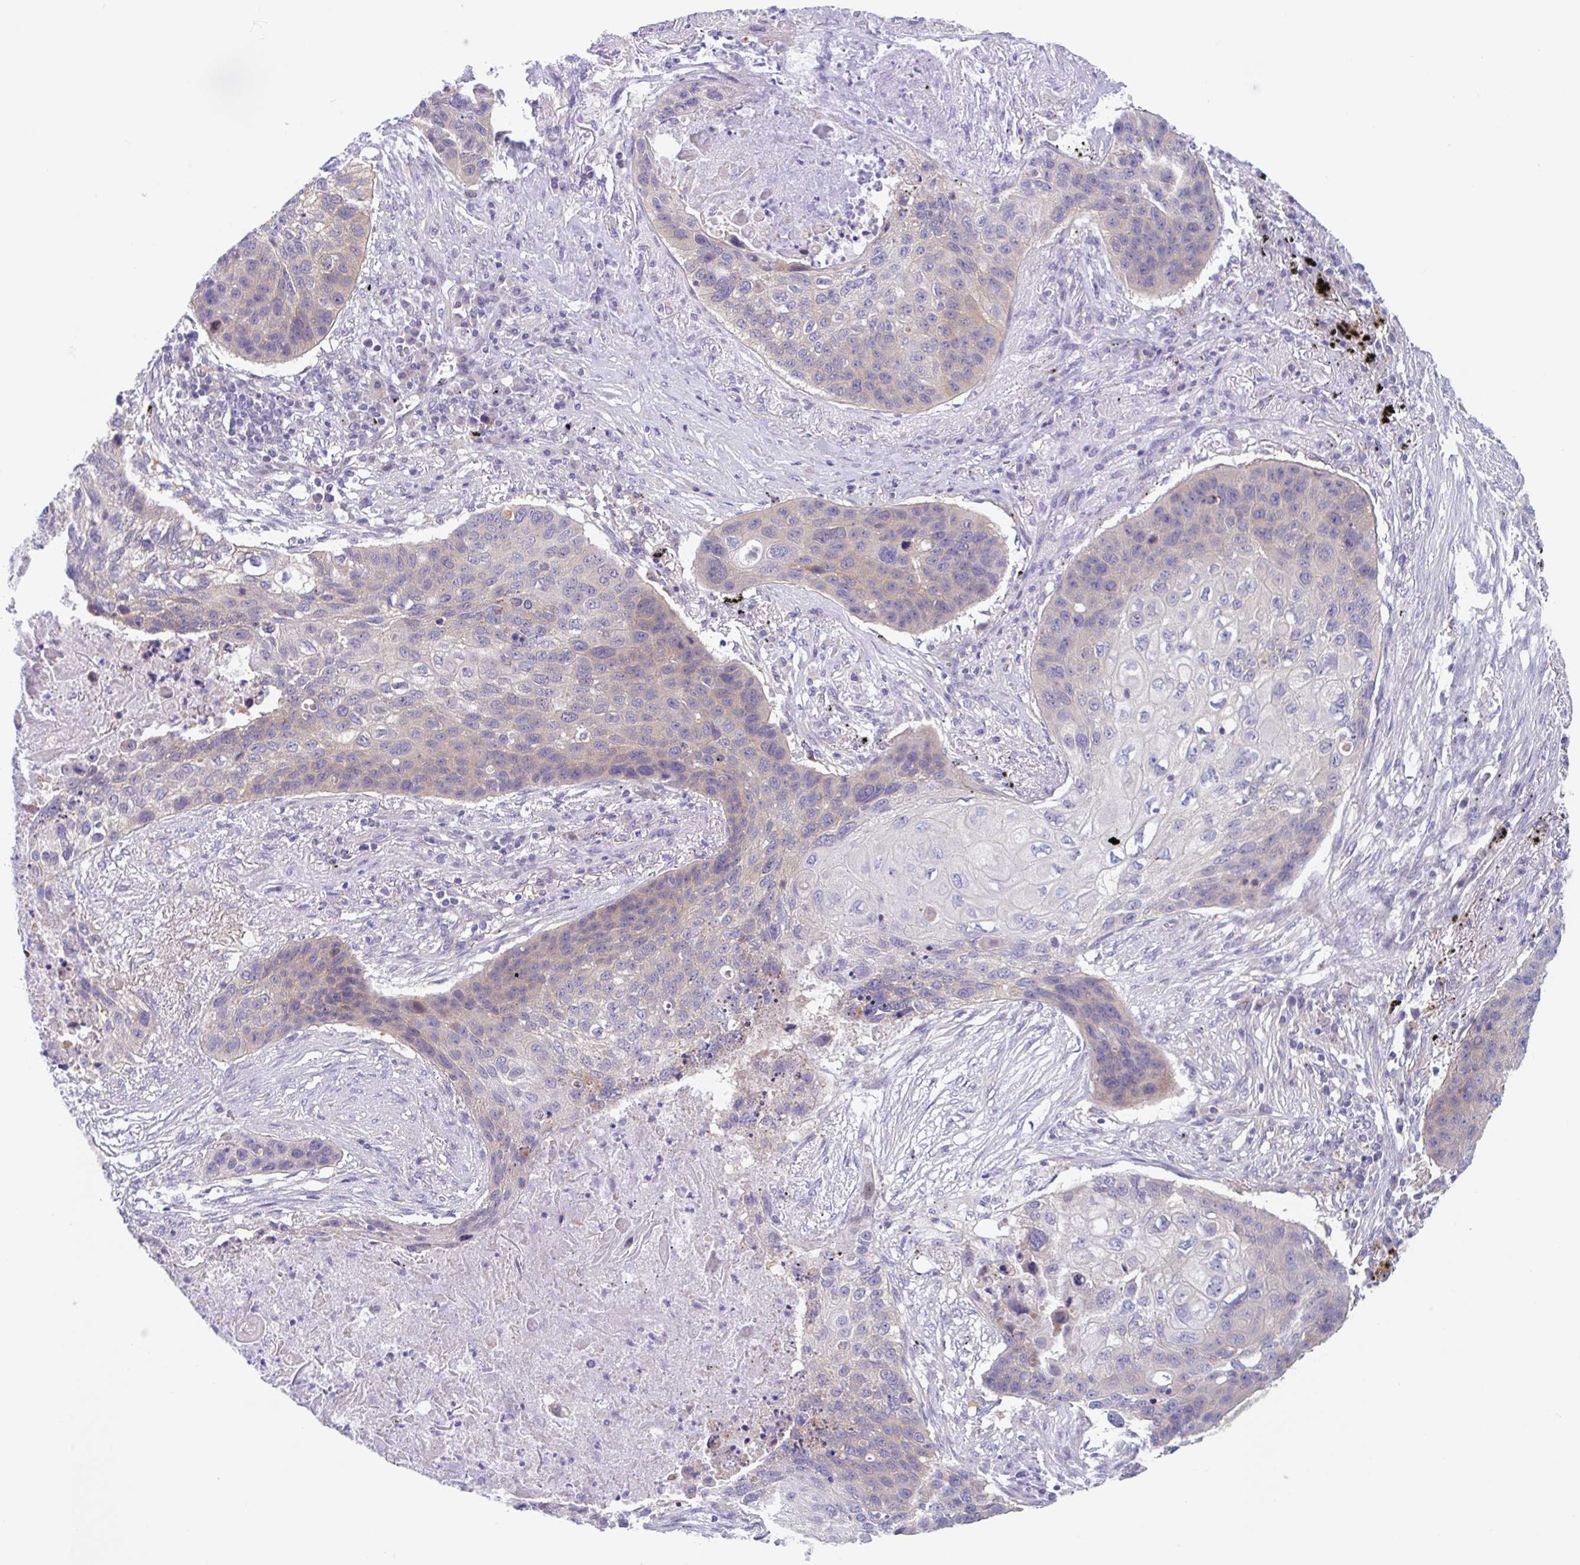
{"staining": {"intensity": "weak", "quantity": "<25%", "location": "cytoplasmic/membranous"}, "tissue": "lung cancer", "cell_type": "Tumor cells", "image_type": "cancer", "snomed": [{"axis": "morphology", "description": "Squamous cell carcinoma, NOS"}, {"axis": "topography", "description": "Lung"}], "caption": "IHC of lung cancer displays no expression in tumor cells.", "gene": "TMEM86A", "patient": {"sex": "female", "age": 63}}